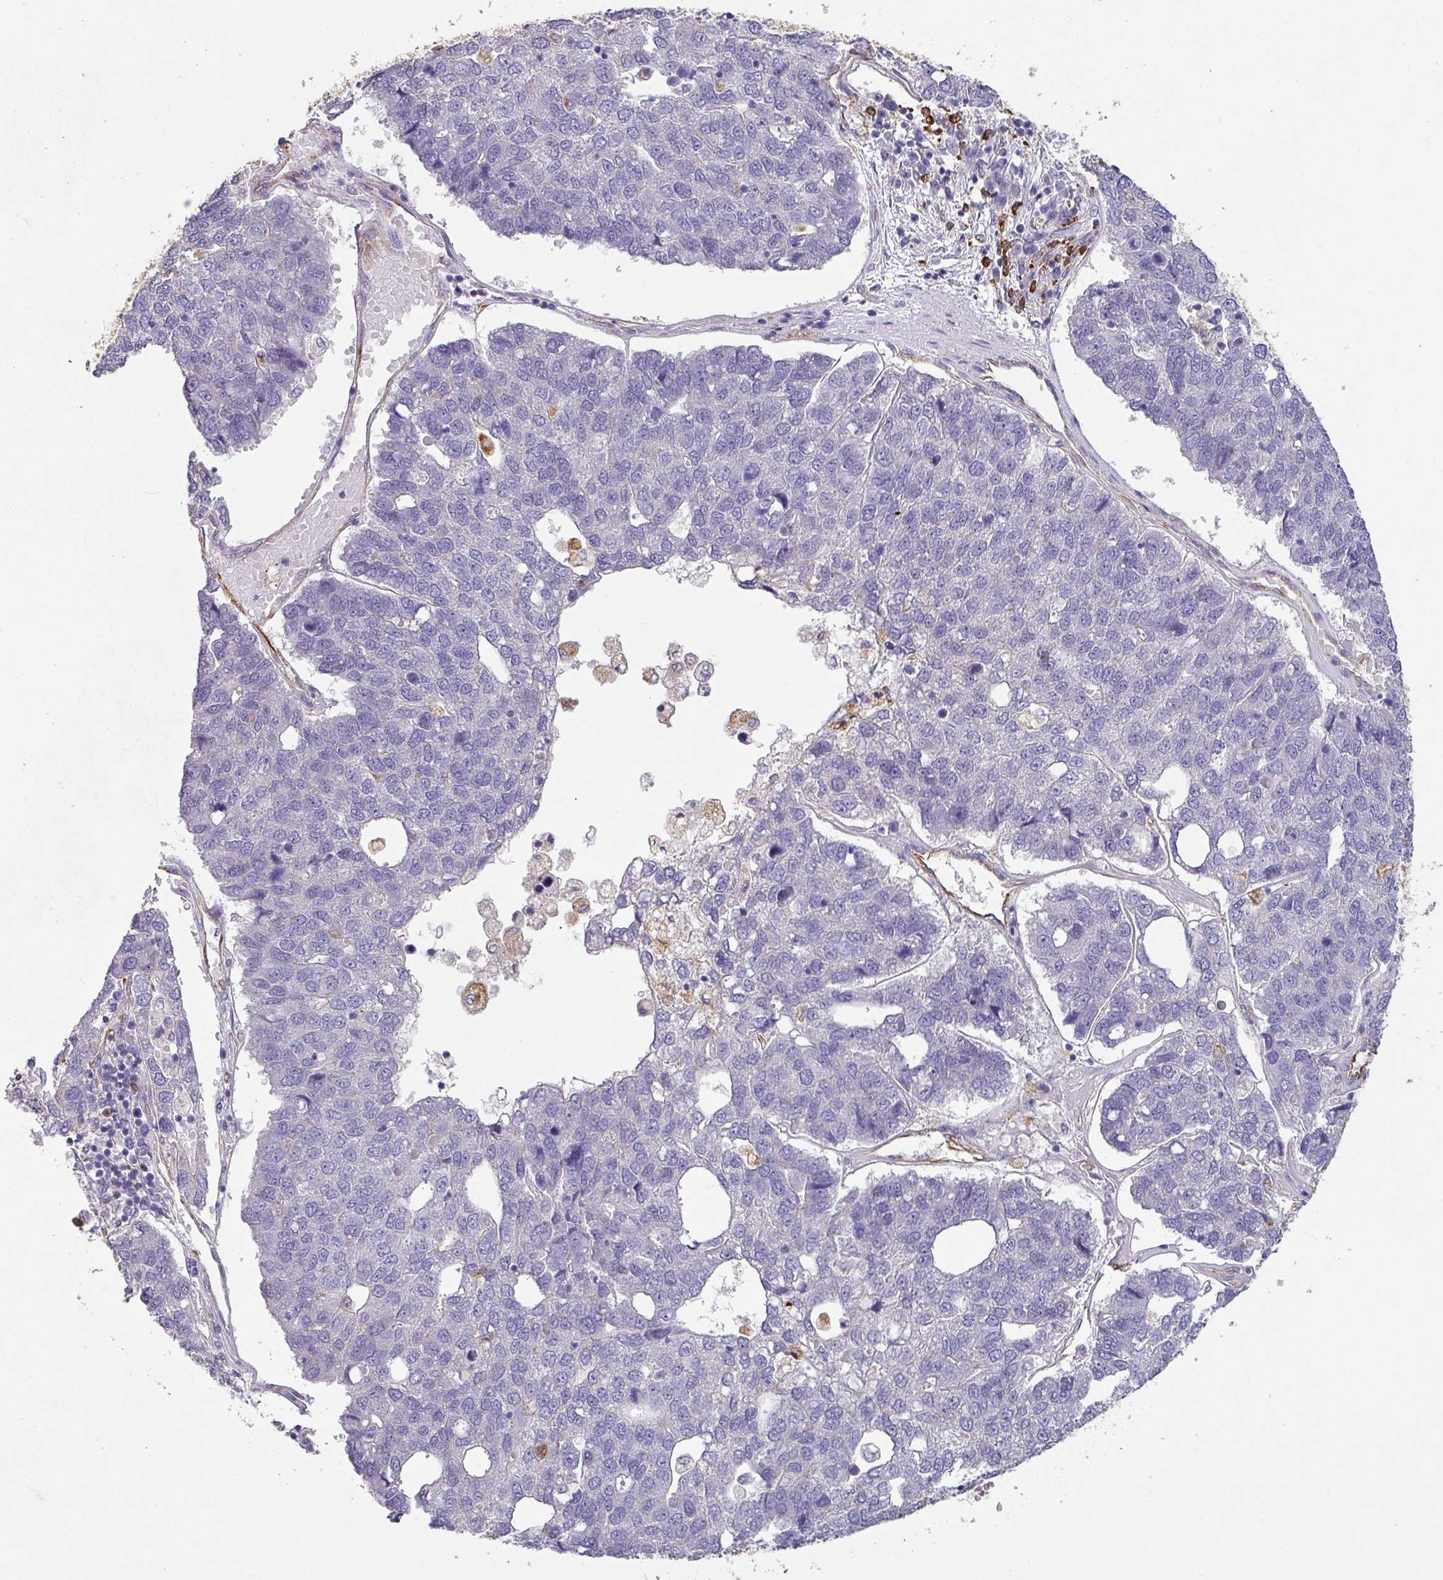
{"staining": {"intensity": "negative", "quantity": "none", "location": "none"}, "tissue": "pancreatic cancer", "cell_type": "Tumor cells", "image_type": "cancer", "snomed": [{"axis": "morphology", "description": "Adenocarcinoma, NOS"}, {"axis": "topography", "description": "Pancreas"}], "caption": "Micrograph shows no protein expression in tumor cells of pancreatic cancer (adenocarcinoma) tissue. (Stains: DAB IHC with hematoxylin counter stain, Microscopy: brightfield microscopy at high magnification).", "gene": "ZNF280C", "patient": {"sex": "female", "age": 61}}